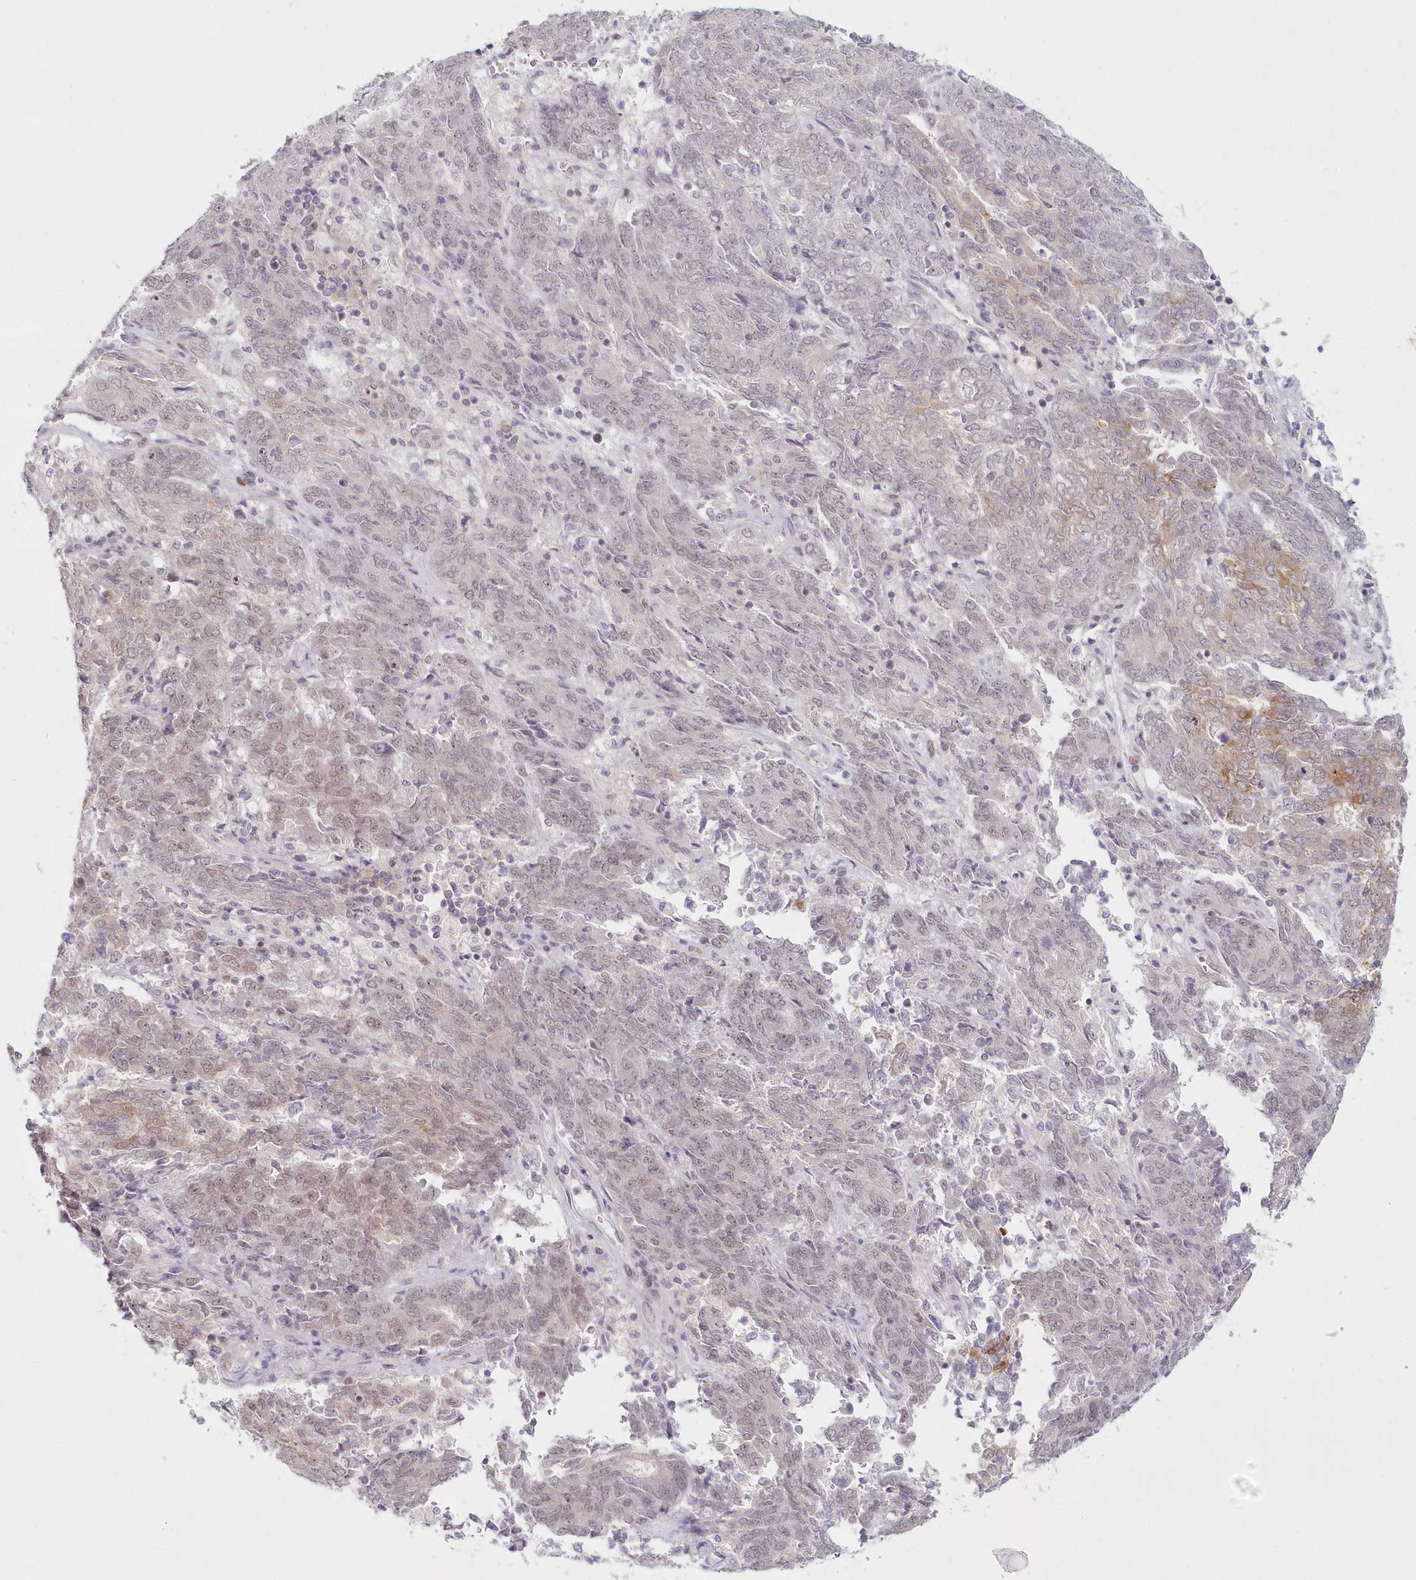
{"staining": {"intensity": "weak", "quantity": "<25%", "location": "cytoplasmic/membranous,nuclear"}, "tissue": "endometrial cancer", "cell_type": "Tumor cells", "image_type": "cancer", "snomed": [{"axis": "morphology", "description": "Adenocarcinoma, NOS"}, {"axis": "topography", "description": "Endometrium"}], "caption": "Immunohistochemistry micrograph of endometrial cancer stained for a protein (brown), which displays no expression in tumor cells.", "gene": "HYCC2", "patient": {"sex": "female", "age": 80}}